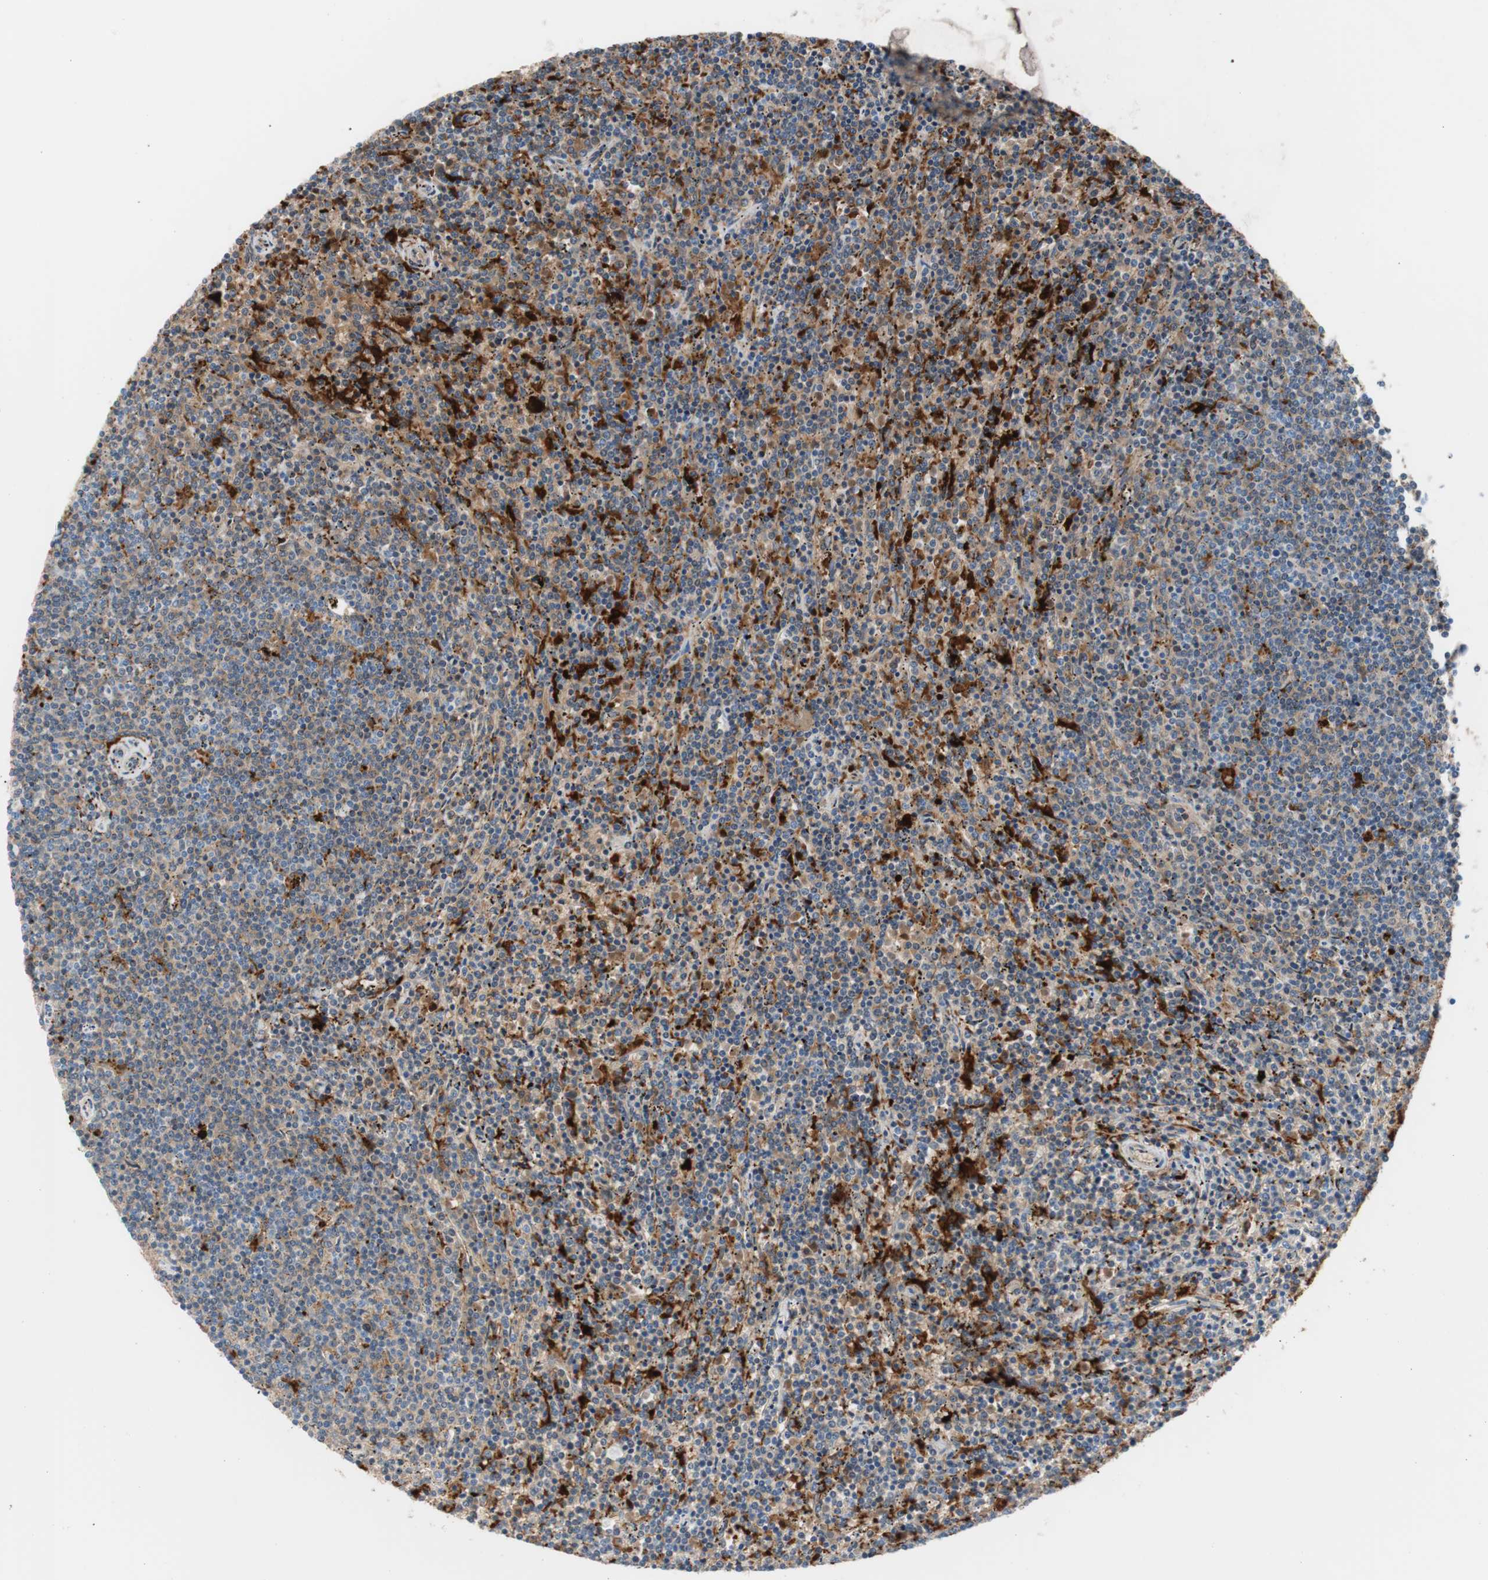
{"staining": {"intensity": "weak", "quantity": "25%-75%", "location": "cytoplasmic/membranous"}, "tissue": "lymphoma", "cell_type": "Tumor cells", "image_type": "cancer", "snomed": [{"axis": "morphology", "description": "Malignant lymphoma, non-Hodgkin's type, Low grade"}, {"axis": "topography", "description": "Spleen"}], "caption": "The immunohistochemical stain highlights weak cytoplasmic/membranous staining in tumor cells of lymphoma tissue.", "gene": "IL18", "patient": {"sex": "female", "age": 50}}